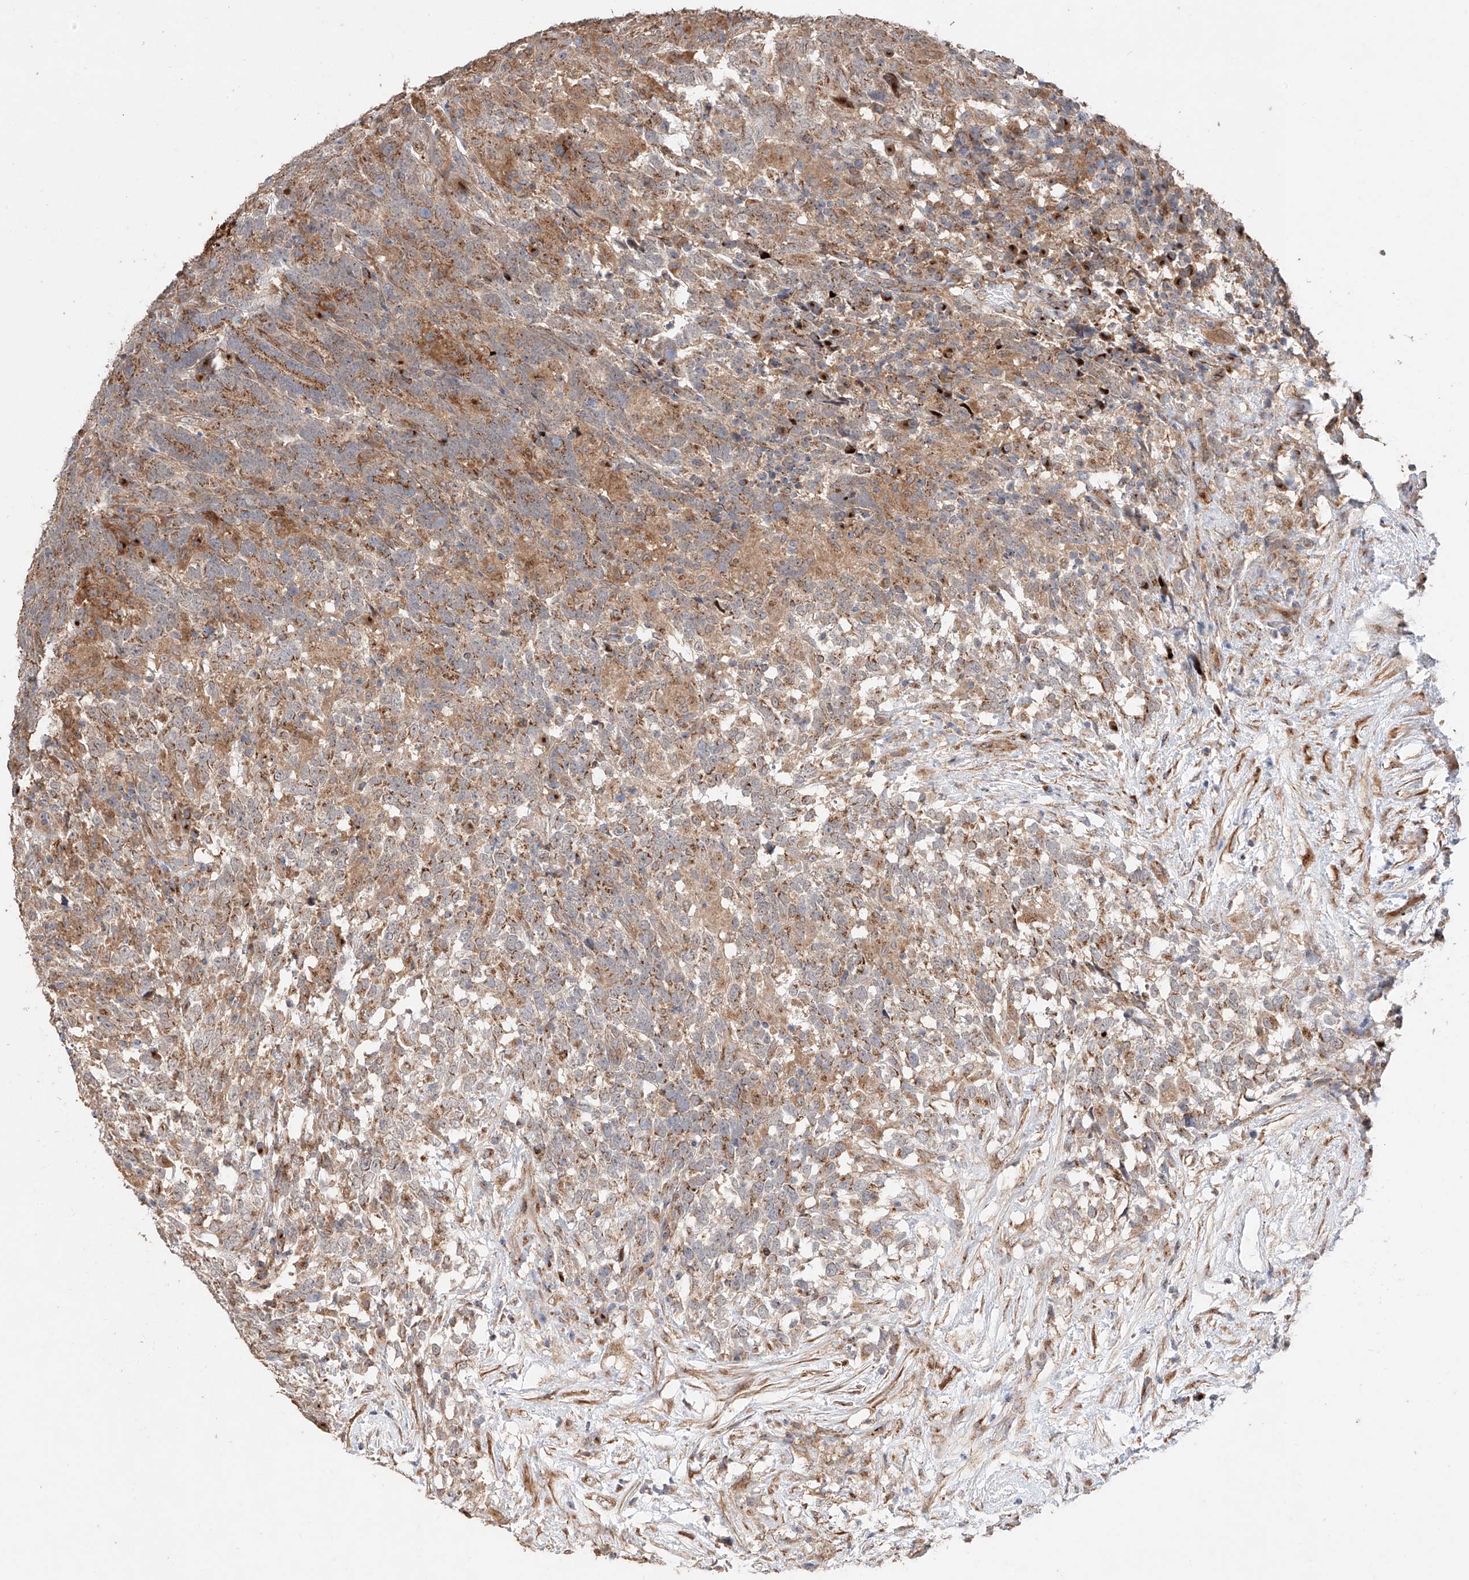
{"staining": {"intensity": "moderate", "quantity": "25%-75%", "location": "cytoplasmic/membranous"}, "tissue": "testis cancer", "cell_type": "Tumor cells", "image_type": "cancer", "snomed": [{"axis": "morphology", "description": "Carcinoma, Embryonal, NOS"}, {"axis": "topography", "description": "Testis"}], "caption": "Moderate cytoplasmic/membranous positivity for a protein is seen in about 25%-75% of tumor cells of testis cancer using IHC.", "gene": "MOSPD1", "patient": {"sex": "male", "age": 26}}